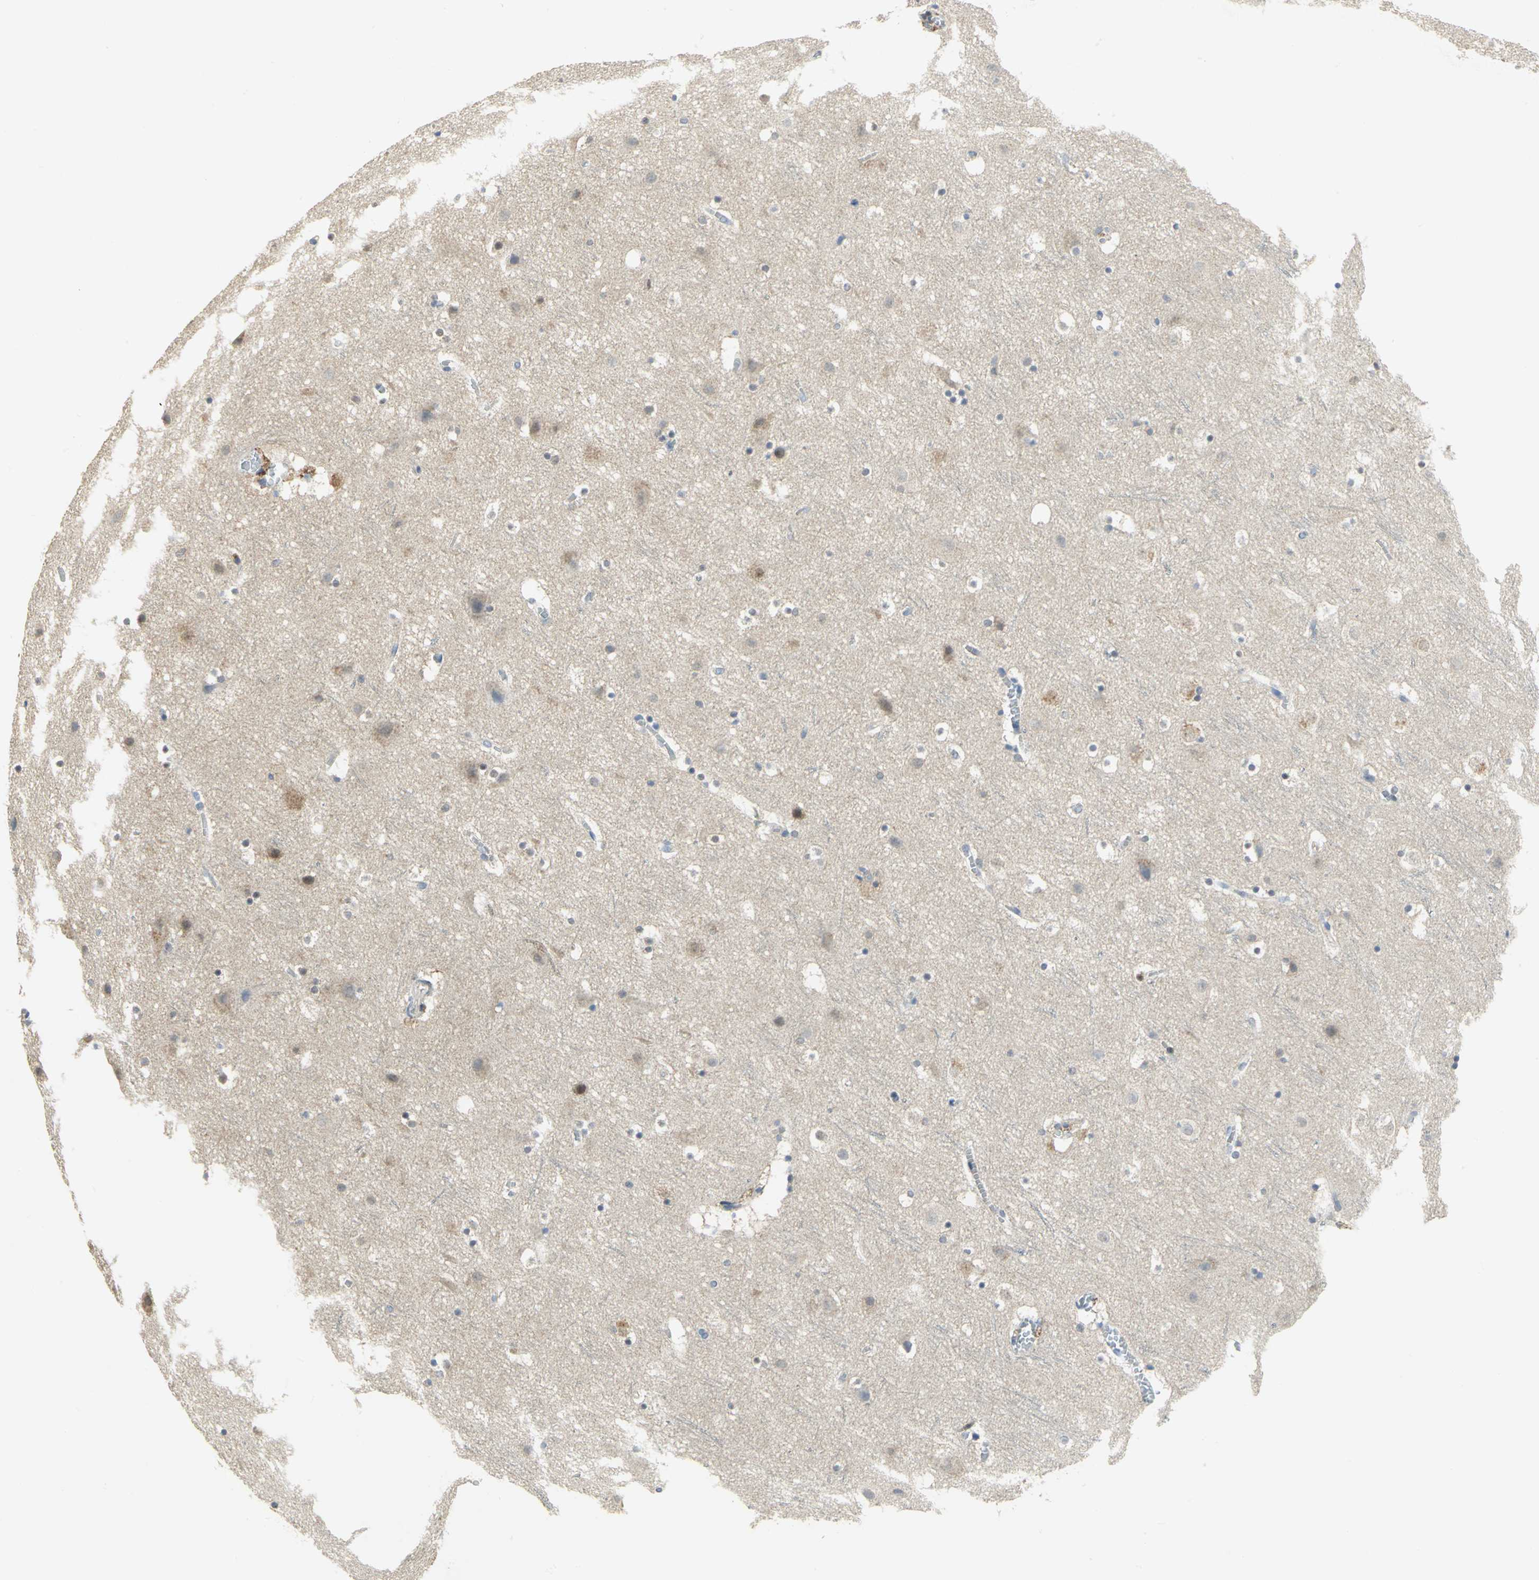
{"staining": {"intensity": "negative", "quantity": "none", "location": "none"}, "tissue": "cerebral cortex", "cell_type": "Endothelial cells", "image_type": "normal", "snomed": [{"axis": "morphology", "description": "Normal tissue, NOS"}, {"axis": "topography", "description": "Cerebral cortex"}], "caption": "The image displays no significant expression in endothelial cells of cerebral cortex.", "gene": "PPIA", "patient": {"sex": "male", "age": 45}}